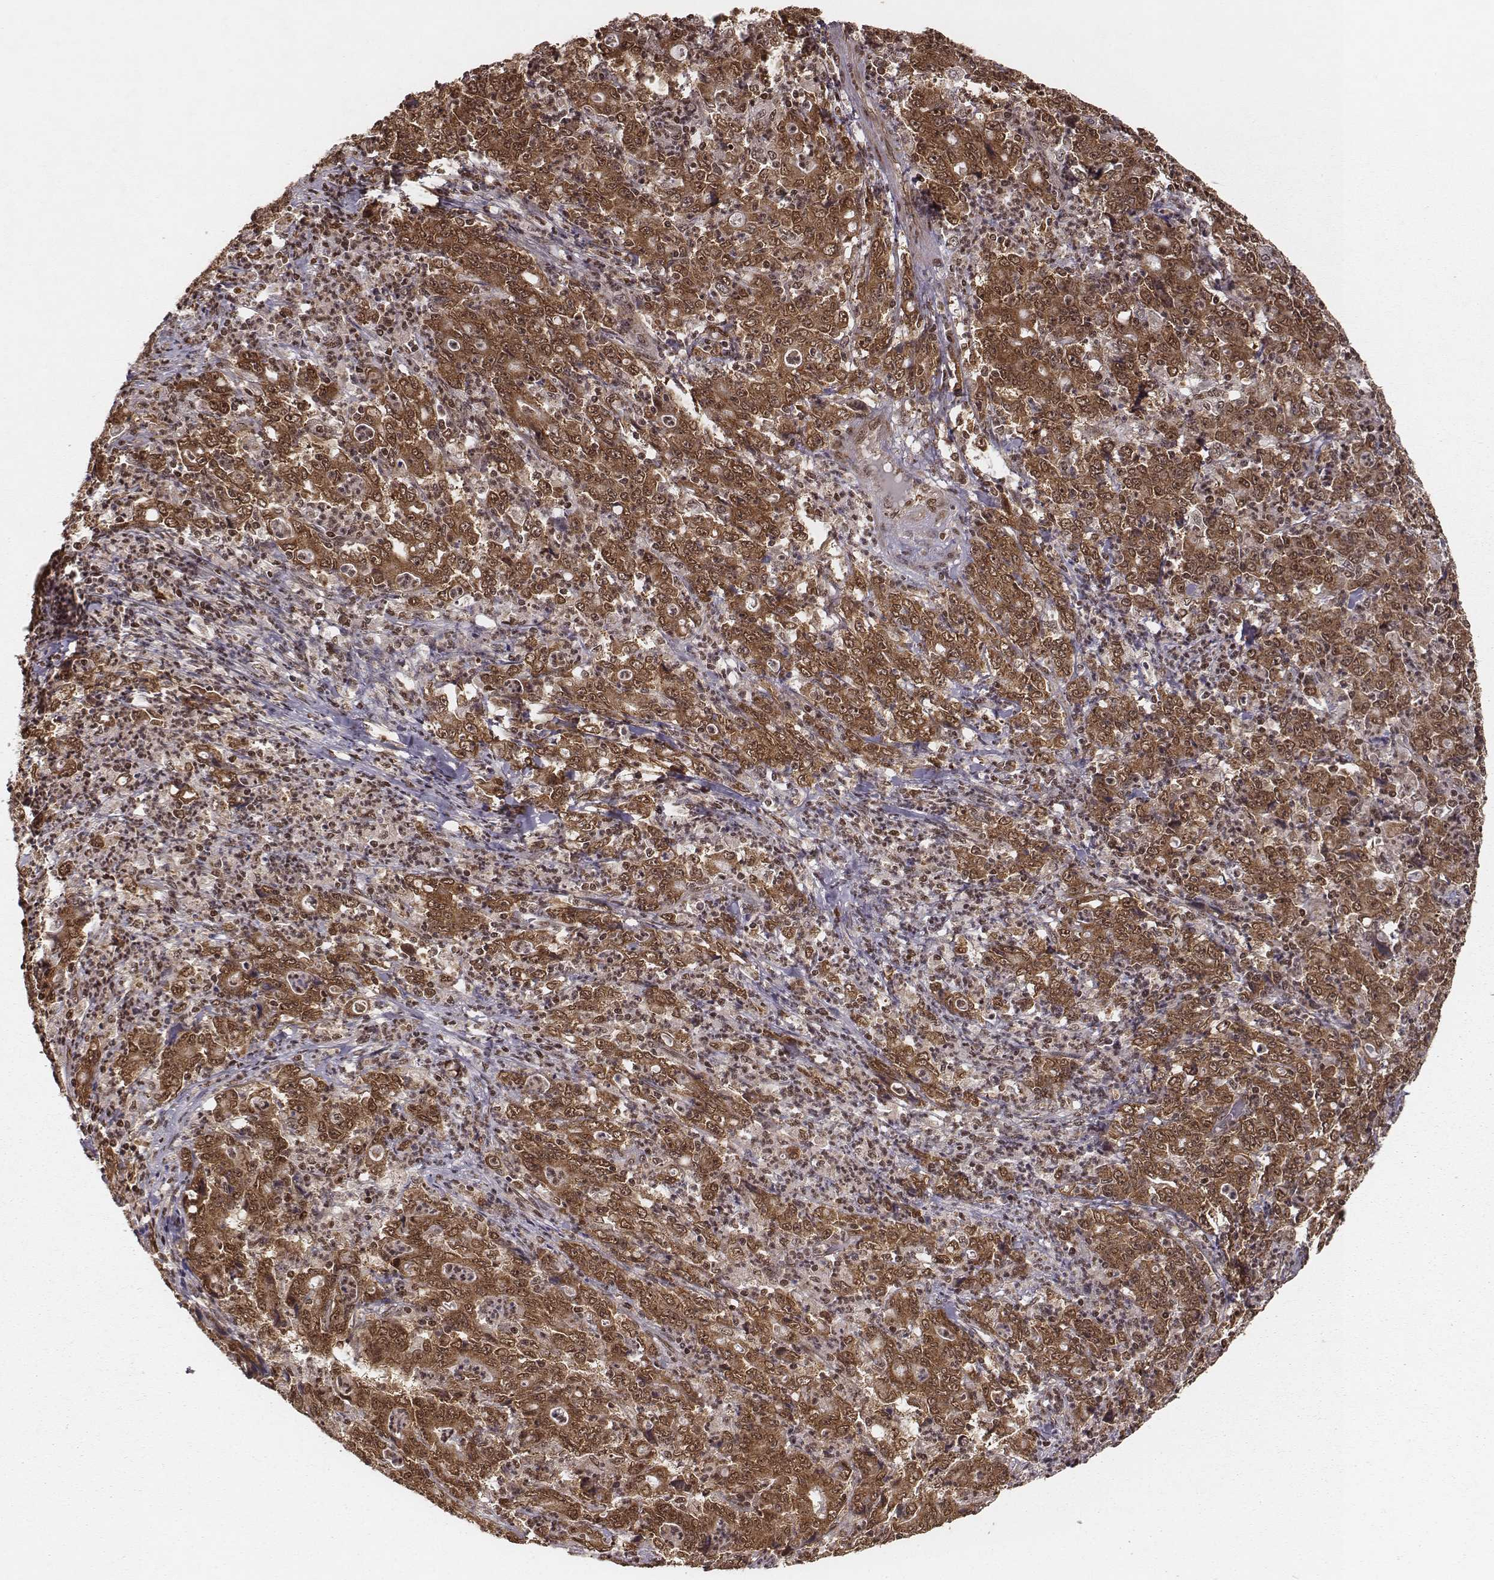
{"staining": {"intensity": "strong", "quantity": ">75%", "location": "cytoplasmic/membranous,nuclear"}, "tissue": "stomach cancer", "cell_type": "Tumor cells", "image_type": "cancer", "snomed": [{"axis": "morphology", "description": "Adenocarcinoma, NOS"}, {"axis": "topography", "description": "Stomach, lower"}], "caption": "An immunohistochemistry photomicrograph of neoplastic tissue is shown. Protein staining in brown highlights strong cytoplasmic/membranous and nuclear positivity in stomach cancer (adenocarcinoma) within tumor cells.", "gene": "NFX1", "patient": {"sex": "female", "age": 71}}